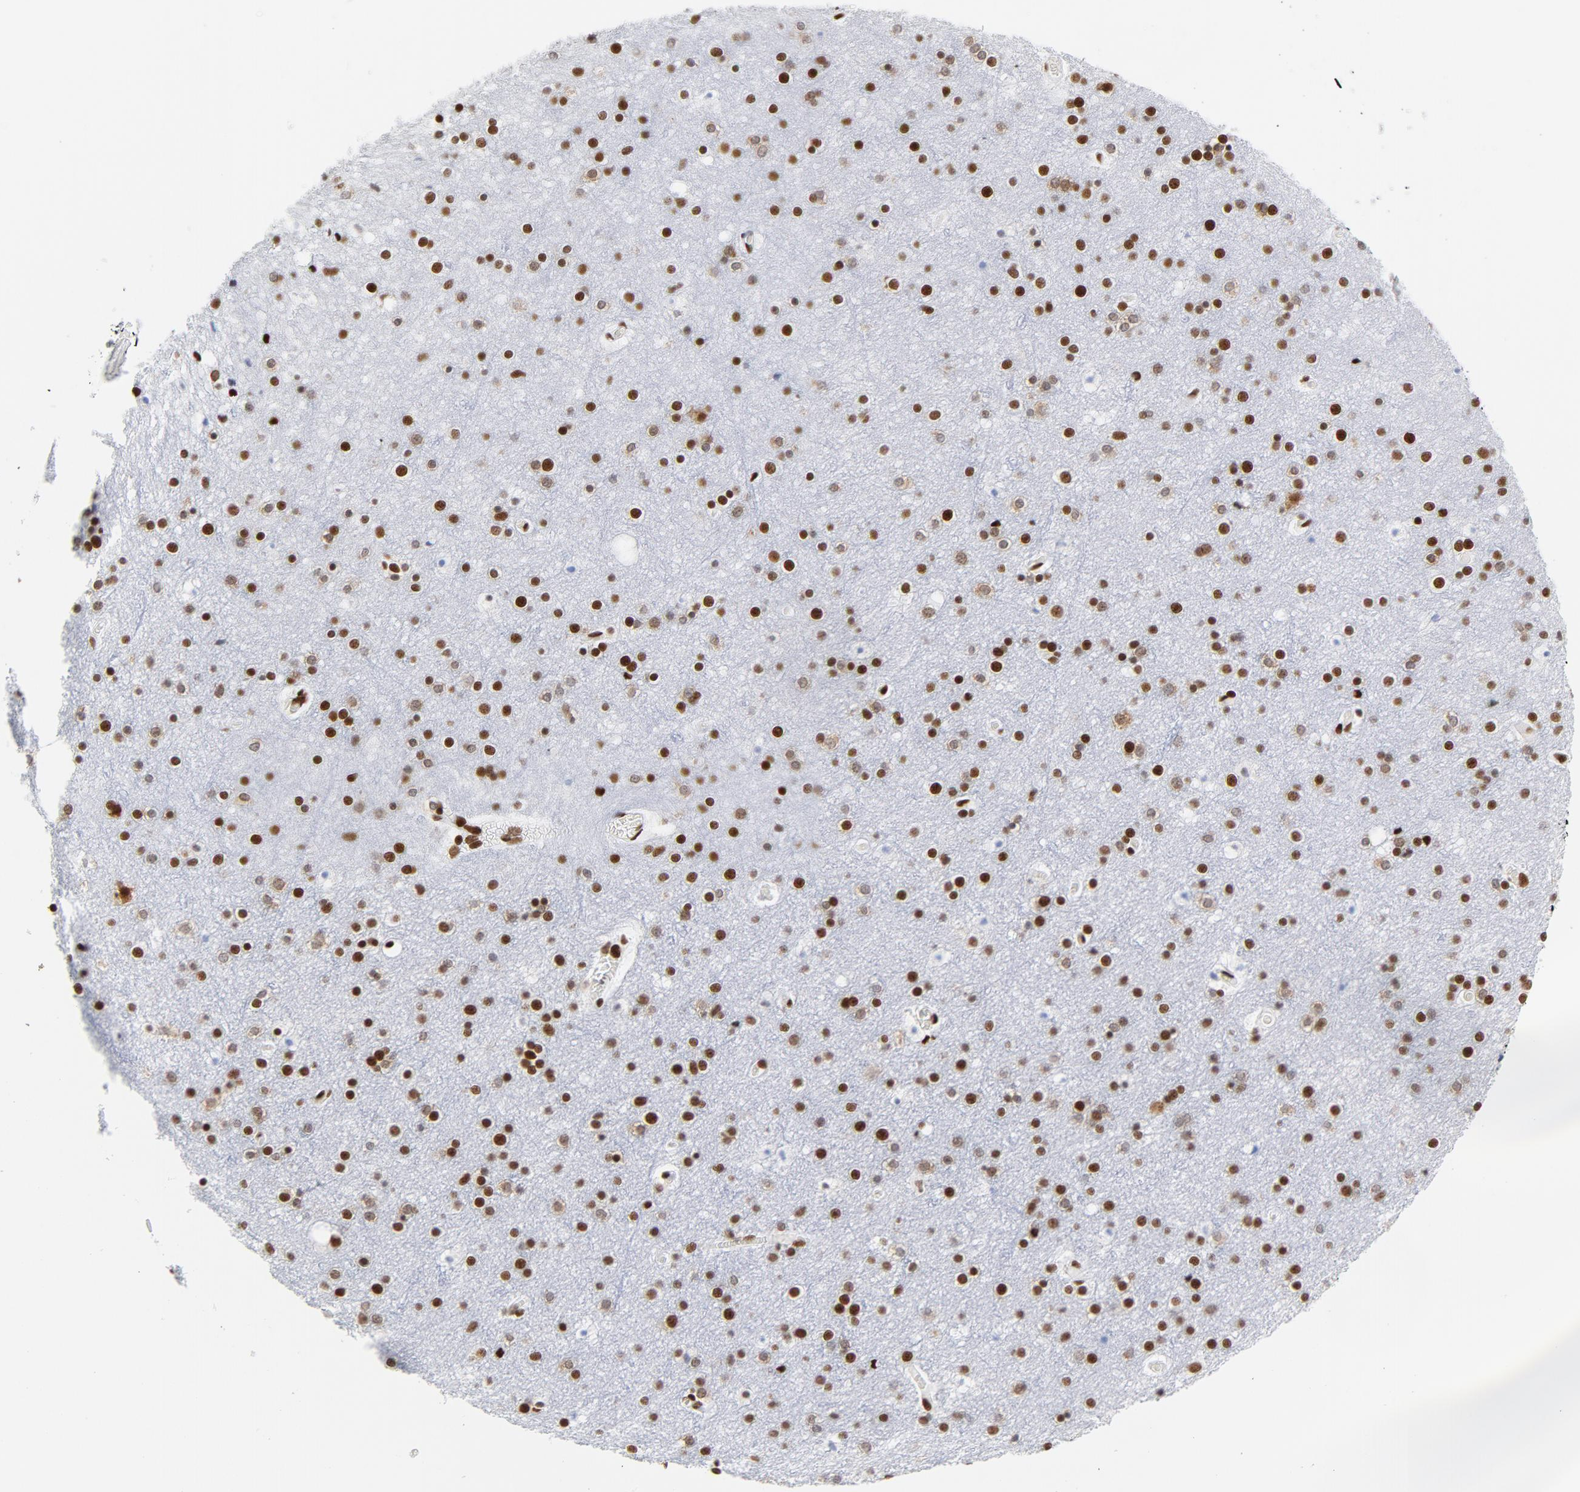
{"staining": {"intensity": "strong", "quantity": ">75%", "location": "nuclear"}, "tissue": "cerebral cortex", "cell_type": "Endothelial cells", "image_type": "normal", "snomed": [{"axis": "morphology", "description": "Normal tissue, NOS"}, {"axis": "topography", "description": "Cerebral cortex"}], "caption": "IHC of normal human cerebral cortex shows high levels of strong nuclear expression in about >75% of endothelial cells. (Stains: DAB (3,3'-diaminobenzidine) in brown, nuclei in blue, Microscopy: brightfield microscopy at high magnification).", "gene": "XRCC5", "patient": {"sex": "female", "age": 54}}